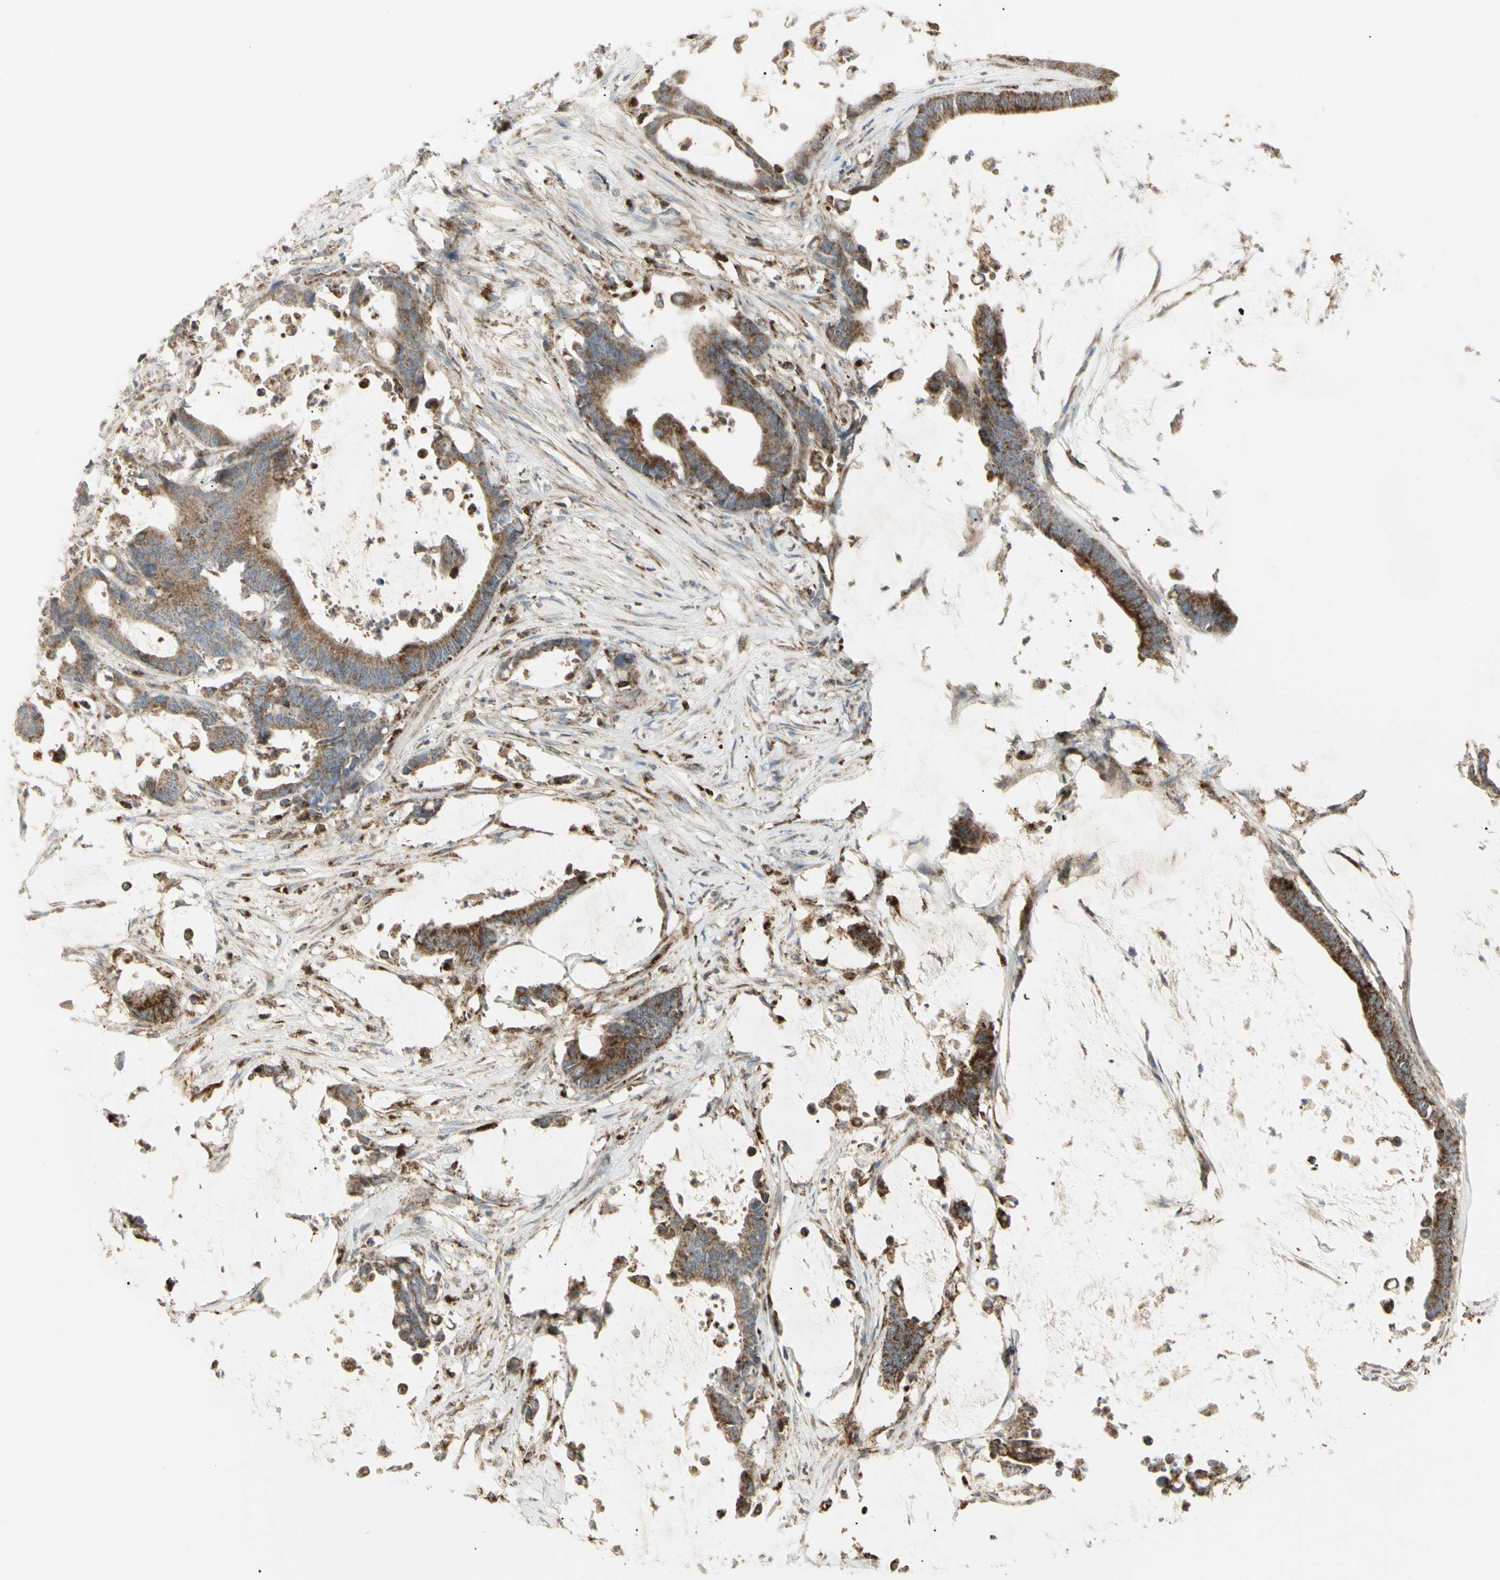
{"staining": {"intensity": "moderate", "quantity": ">75%", "location": "cytoplasmic/membranous"}, "tissue": "colorectal cancer", "cell_type": "Tumor cells", "image_type": "cancer", "snomed": [{"axis": "morphology", "description": "Adenocarcinoma, NOS"}, {"axis": "topography", "description": "Rectum"}], "caption": "Tumor cells reveal medium levels of moderate cytoplasmic/membranous positivity in about >75% of cells in colorectal cancer.", "gene": "CYB5R1", "patient": {"sex": "female", "age": 66}}